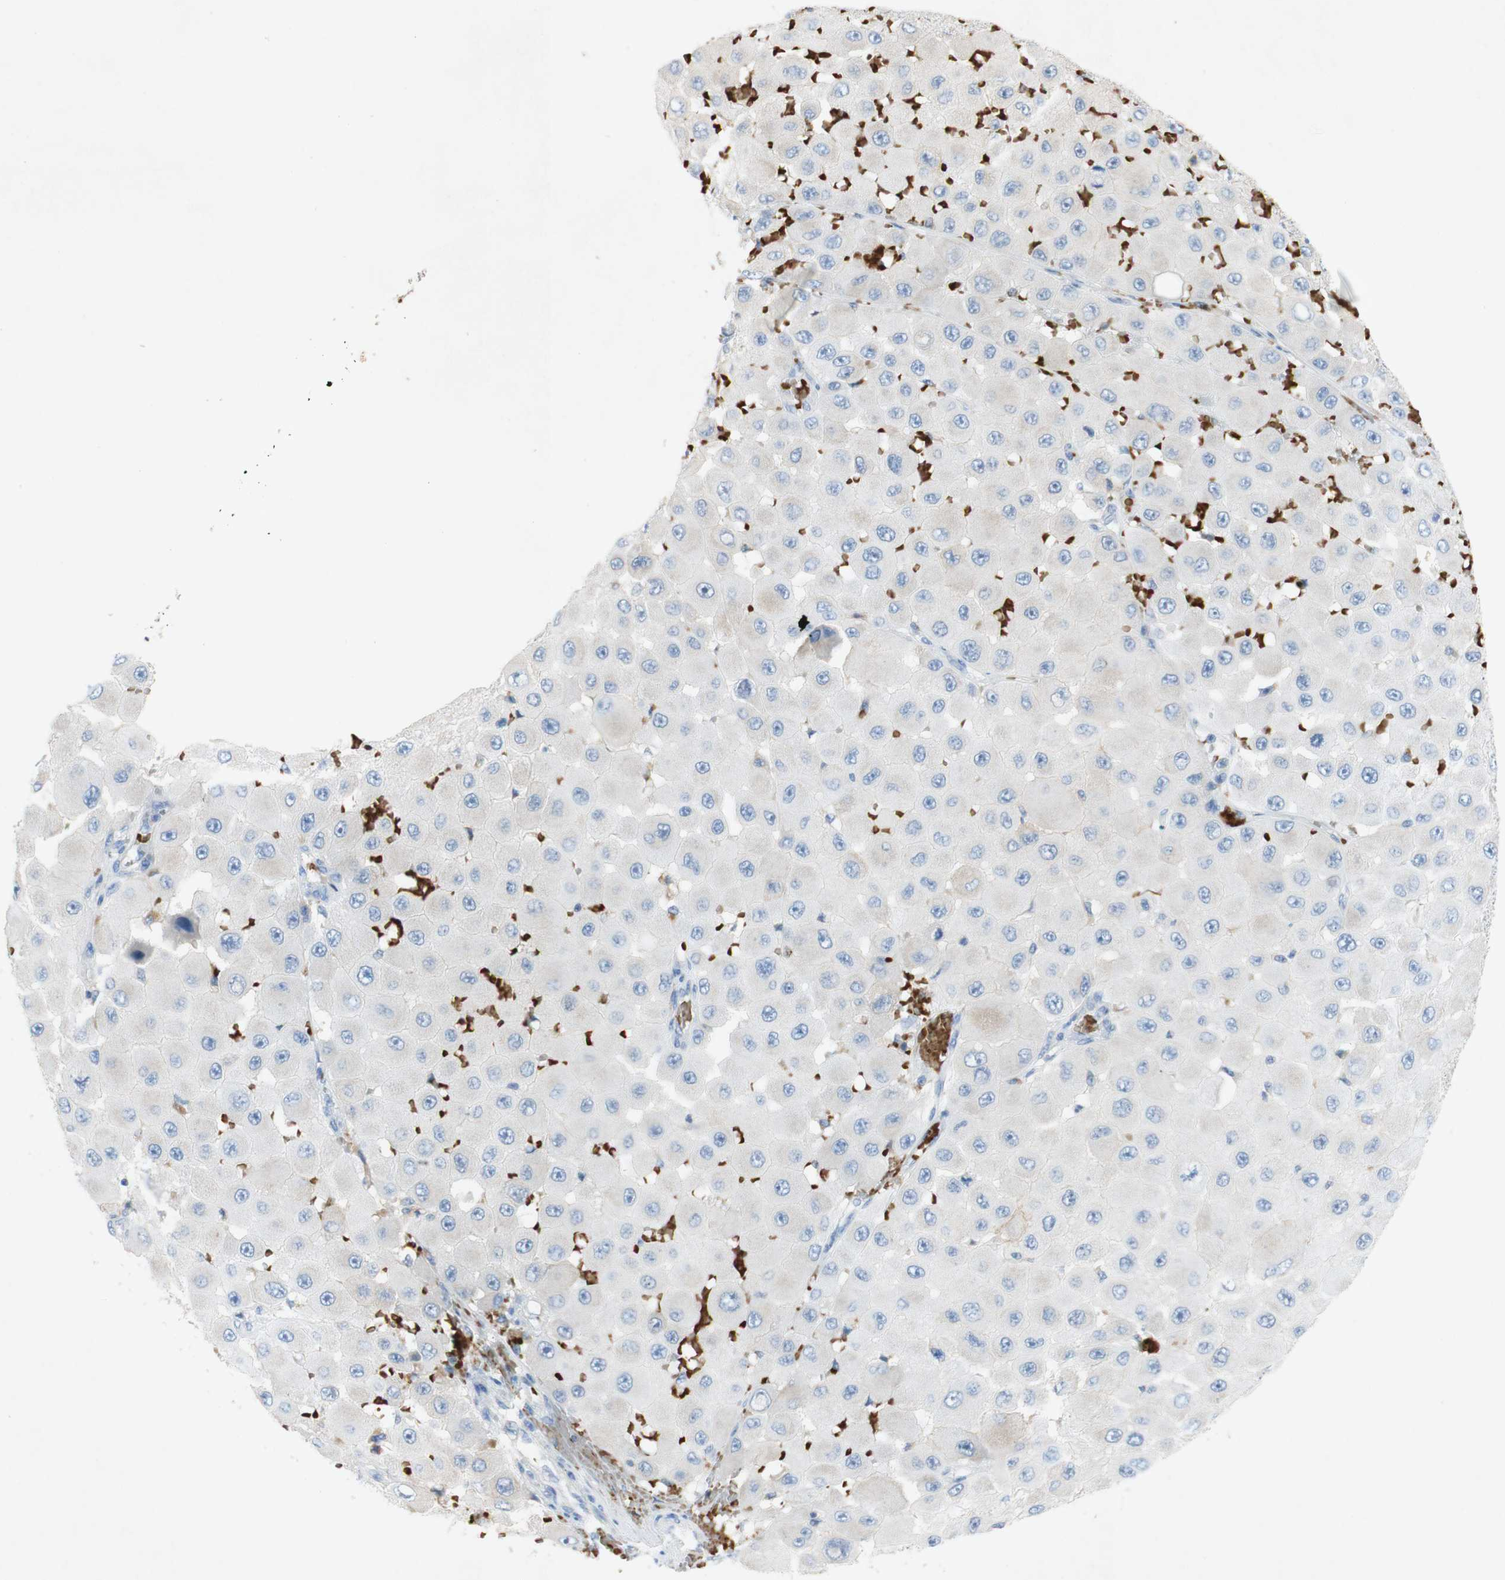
{"staining": {"intensity": "negative", "quantity": "none", "location": "none"}, "tissue": "melanoma", "cell_type": "Tumor cells", "image_type": "cancer", "snomed": [{"axis": "morphology", "description": "Malignant melanoma, NOS"}, {"axis": "topography", "description": "Skin"}], "caption": "DAB (3,3'-diaminobenzidine) immunohistochemical staining of human melanoma displays no significant positivity in tumor cells. (DAB IHC with hematoxylin counter stain).", "gene": "EPO", "patient": {"sex": "female", "age": 81}}